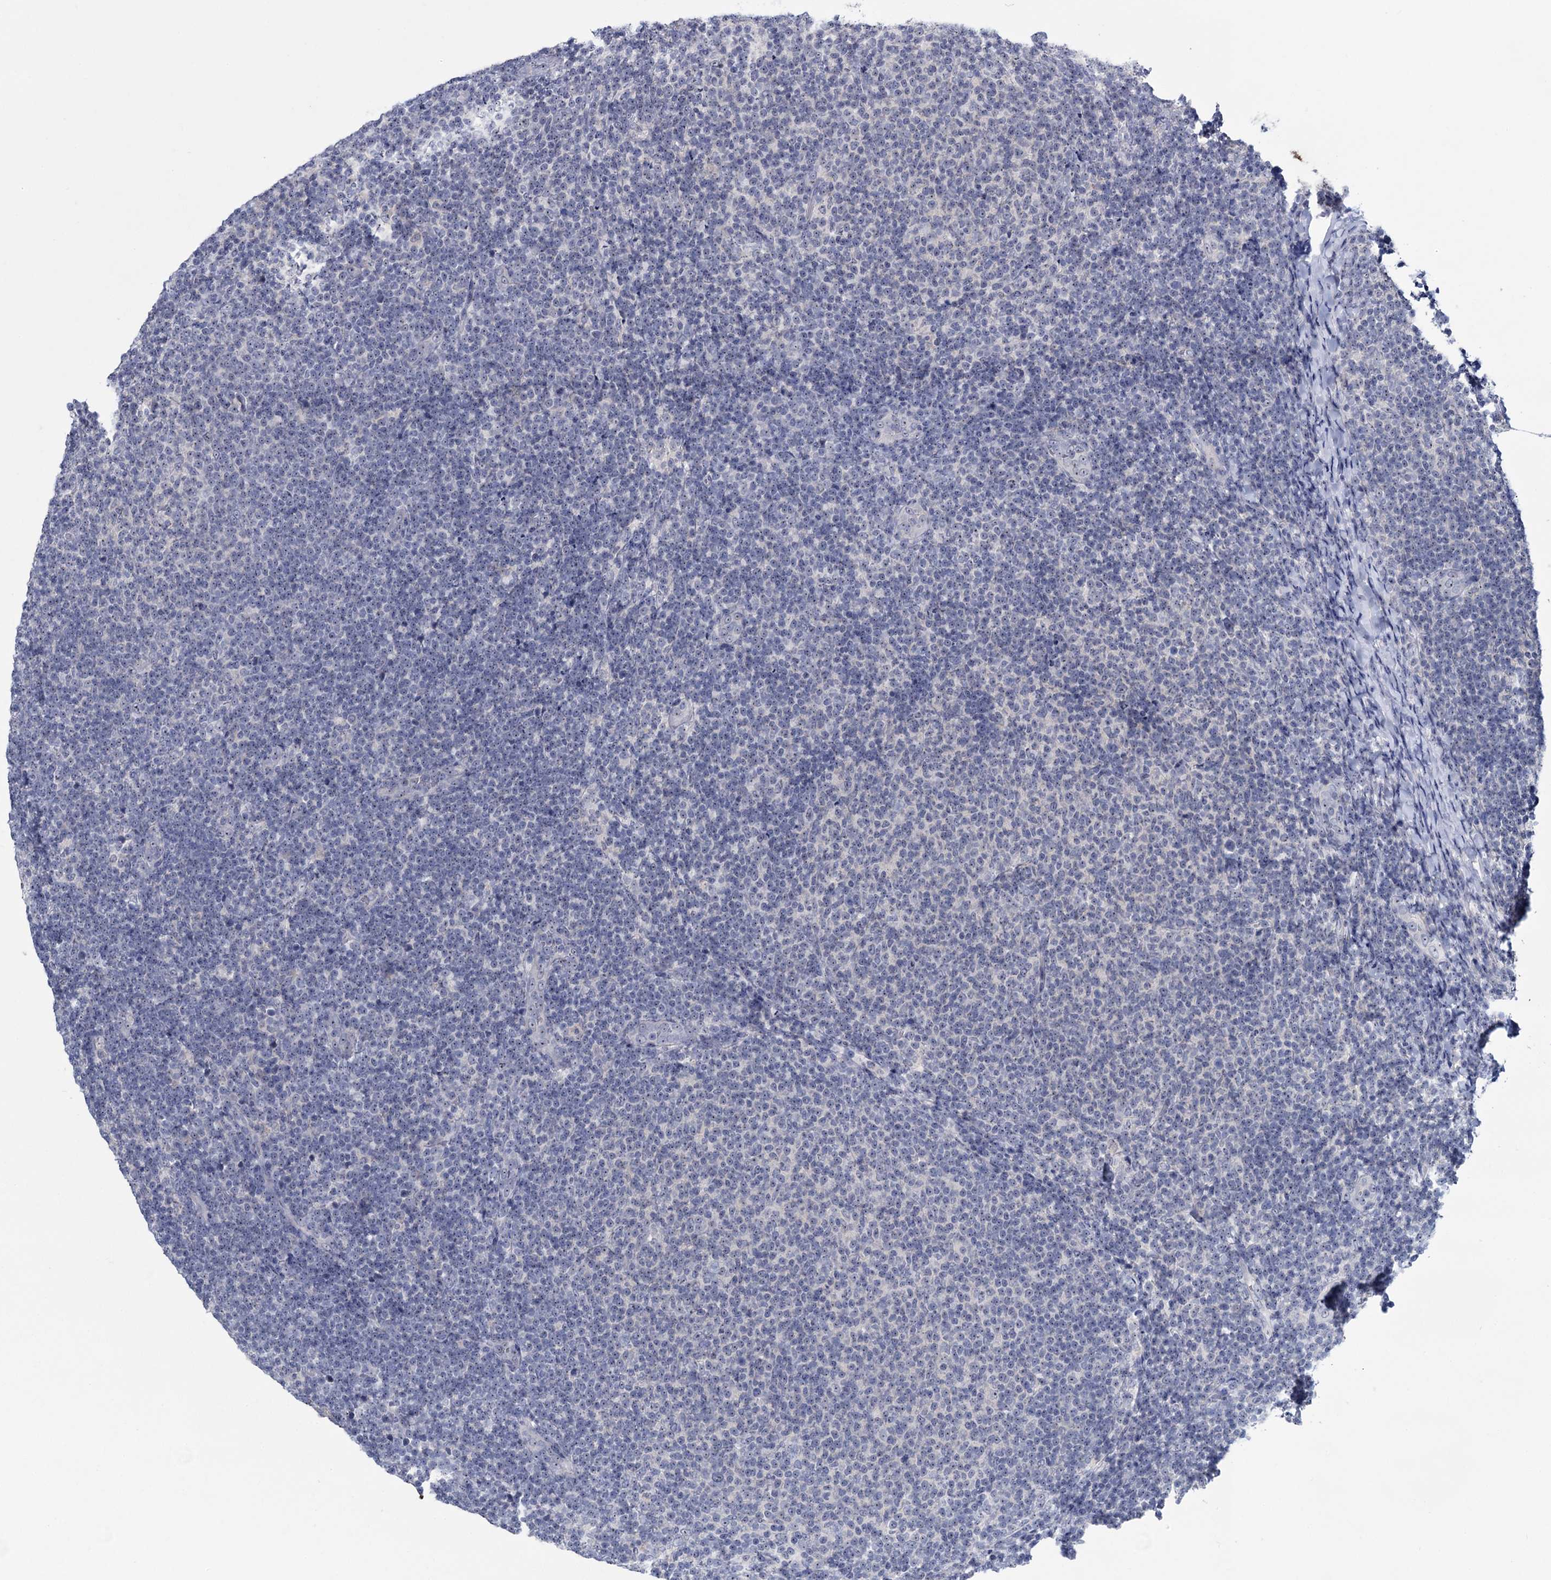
{"staining": {"intensity": "negative", "quantity": "none", "location": "none"}, "tissue": "lymphoma", "cell_type": "Tumor cells", "image_type": "cancer", "snomed": [{"axis": "morphology", "description": "Malignant lymphoma, non-Hodgkin's type, Low grade"}, {"axis": "topography", "description": "Lymph node"}], "caption": "DAB immunohistochemical staining of human lymphoma demonstrates no significant staining in tumor cells.", "gene": "SFN", "patient": {"sex": "male", "age": 66}}